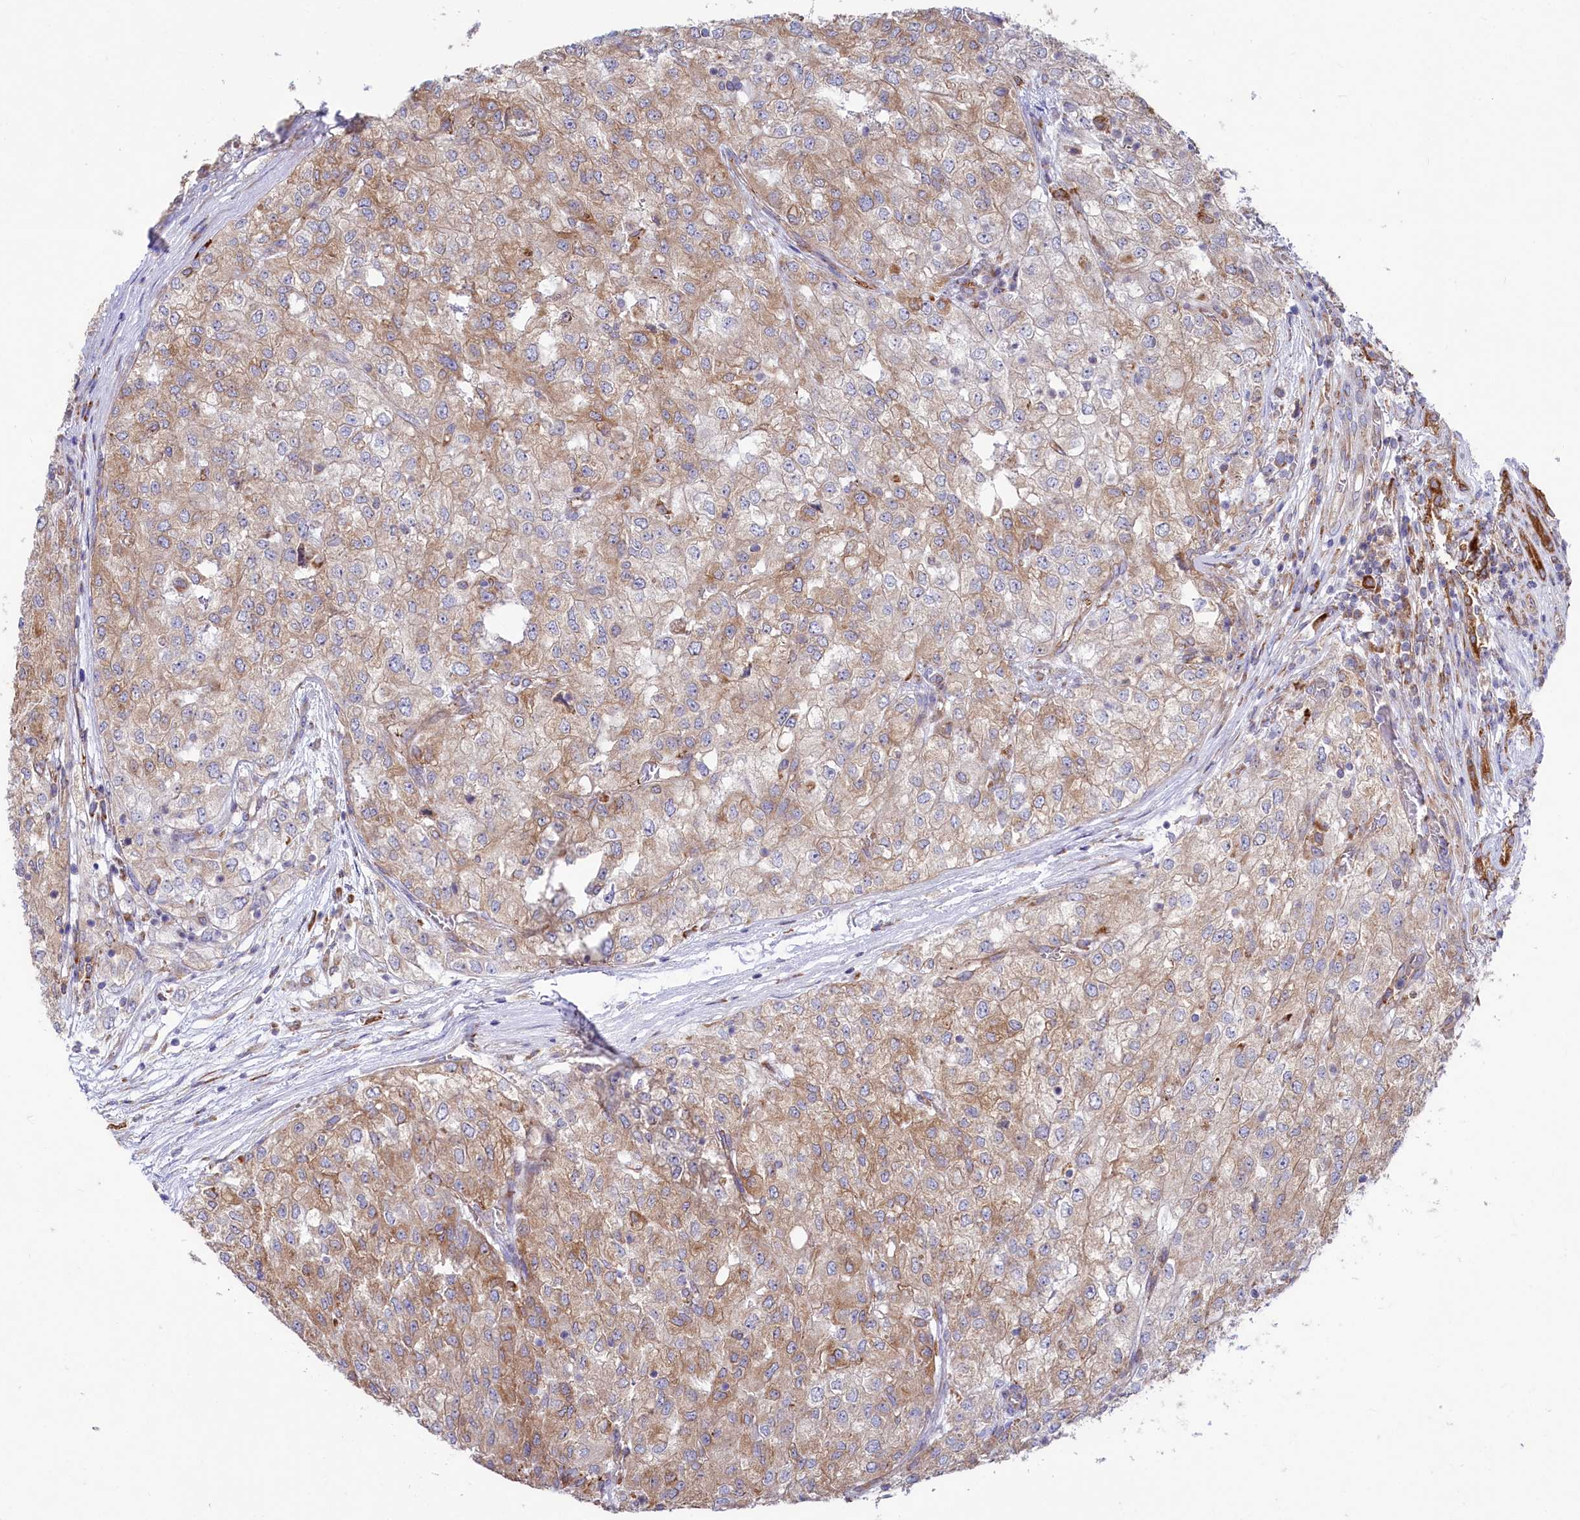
{"staining": {"intensity": "moderate", "quantity": ">75%", "location": "cytoplasmic/membranous"}, "tissue": "renal cancer", "cell_type": "Tumor cells", "image_type": "cancer", "snomed": [{"axis": "morphology", "description": "Adenocarcinoma, NOS"}, {"axis": "topography", "description": "Kidney"}], "caption": "Protein expression analysis of renal cancer exhibits moderate cytoplasmic/membranous positivity in about >75% of tumor cells. (Brightfield microscopy of DAB IHC at high magnification).", "gene": "CHID1", "patient": {"sex": "female", "age": 54}}